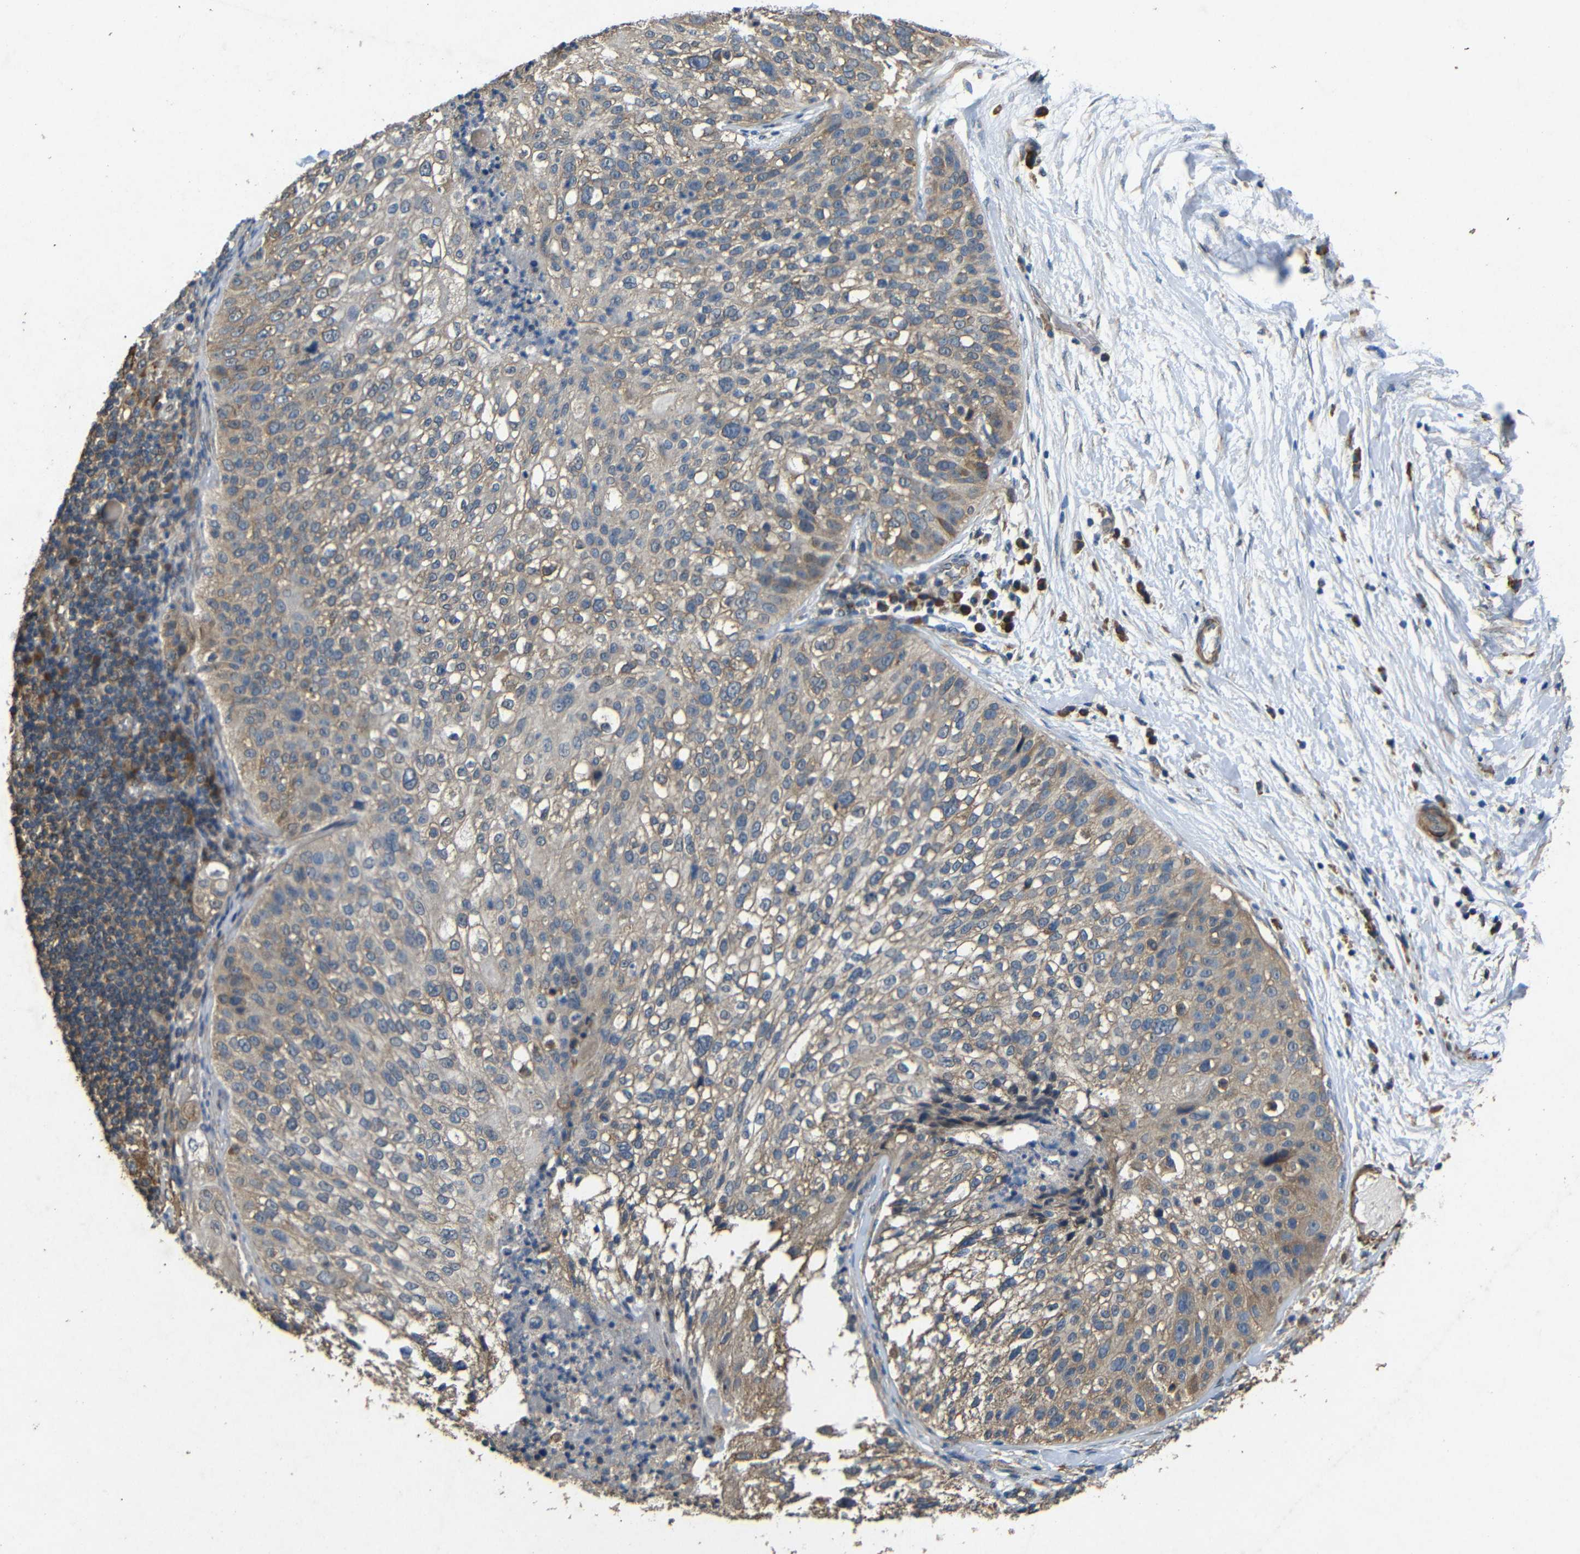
{"staining": {"intensity": "weak", "quantity": ">75%", "location": "cytoplasmic/membranous"}, "tissue": "lung cancer", "cell_type": "Tumor cells", "image_type": "cancer", "snomed": [{"axis": "morphology", "description": "Inflammation, NOS"}, {"axis": "morphology", "description": "Squamous cell carcinoma, NOS"}, {"axis": "topography", "description": "Lymph node"}, {"axis": "topography", "description": "Soft tissue"}, {"axis": "topography", "description": "Lung"}], "caption": "Protein analysis of lung cancer (squamous cell carcinoma) tissue exhibits weak cytoplasmic/membranous staining in approximately >75% of tumor cells. The staining was performed using DAB, with brown indicating positive protein expression. Nuclei are stained blue with hematoxylin.", "gene": "BNIP3", "patient": {"sex": "male", "age": 66}}